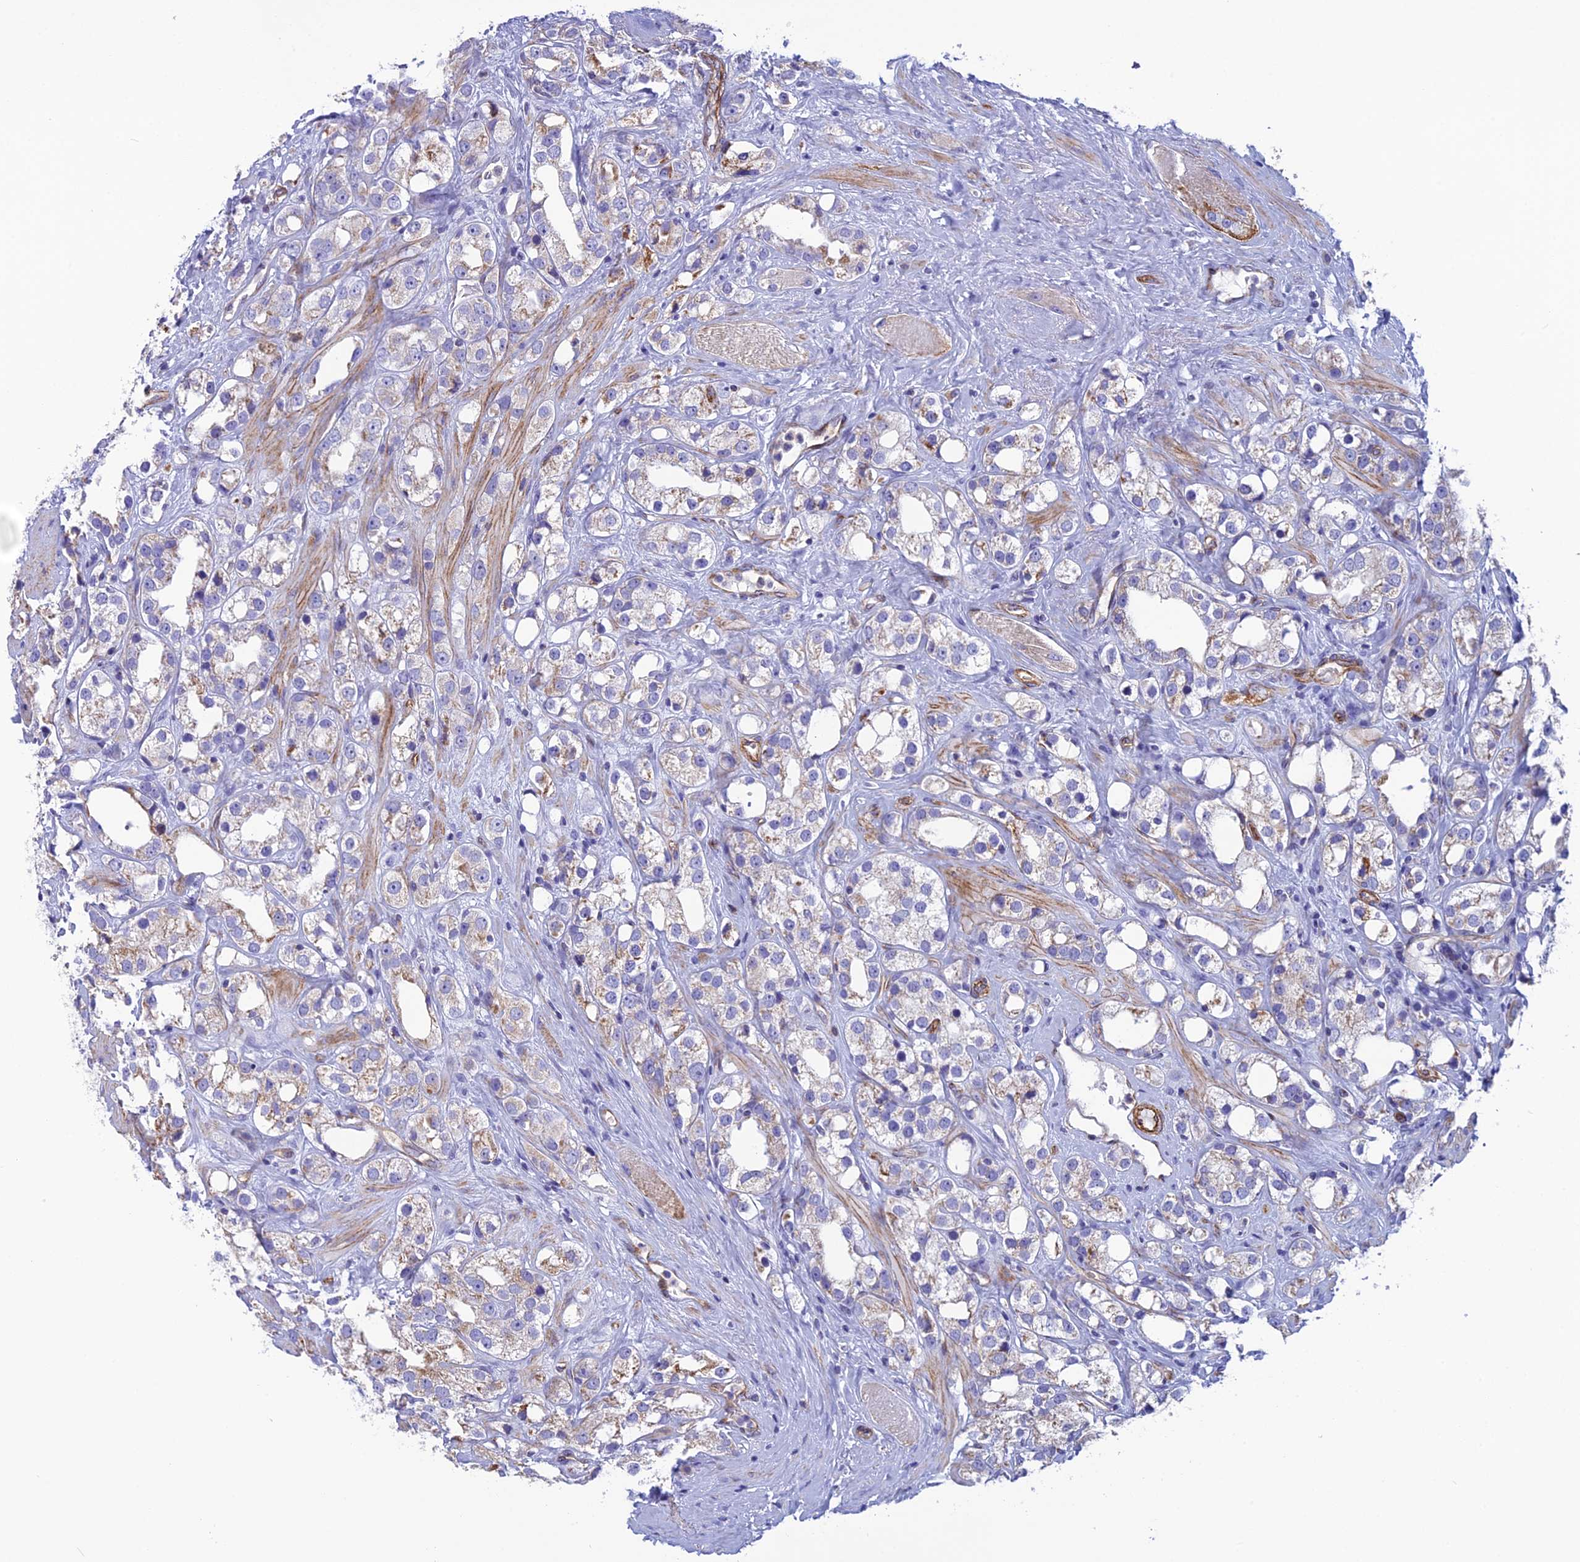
{"staining": {"intensity": "weak", "quantity": "25%-75%", "location": "cytoplasmic/membranous"}, "tissue": "prostate cancer", "cell_type": "Tumor cells", "image_type": "cancer", "snomed": [{"axis": "morphology", "description": "Adenocarcinoma, NOS"}, {"axis": "topography", "description": "Prostate"}], "caption": "Immunohistochemistry staining of prostate cancer (adenocarcinoma), which shows low levels of weak cytoplasmic/membranous positivity in about 25%-75% of tumor cells indicating weak cytoplasmic/membranous protein positivity. The staining was performed using DAB (3,3'-diaminobenzidine) (brown) for protein detection and nuclei were counterstained in hematoxylin (blue).", "gene": "POMGNT1", "patient": {"sex": "male", "age": 79}}